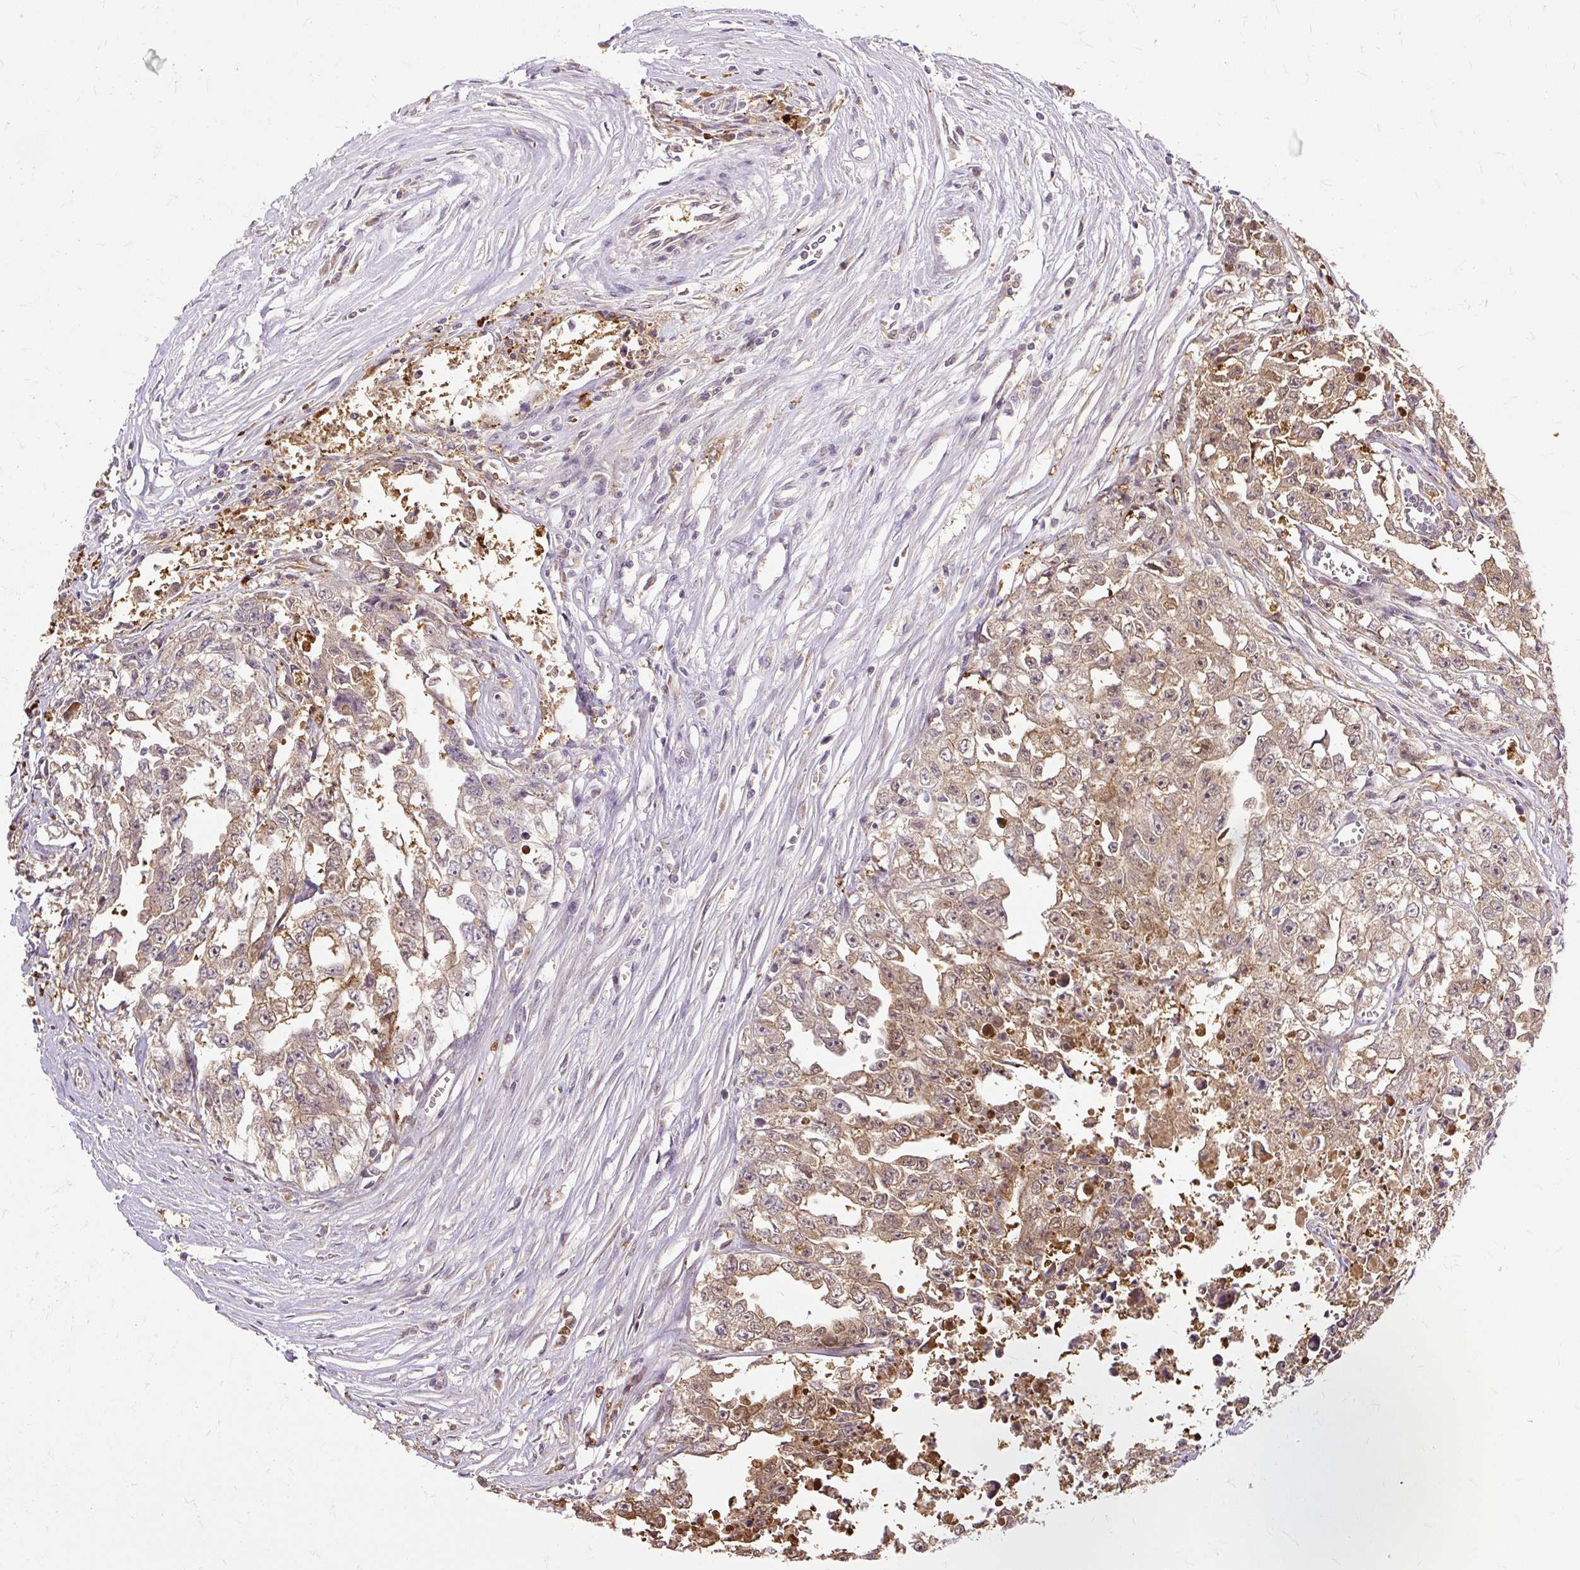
{"staining": {"intensity": "moderate", "quantity": ">75%", "location": "cytoplasmic/membranous"}, "tissue": "testis cancer", "cell_type": "Tumor cells", "image_type": "cancer", "snomed": [{"axis": "morphology", "description": "Seminoma, NOS"}, {"axis": "morphology", "description": "Carcinoma, Embryonal, NOS"}, {"axis": "topography", "description": "Testis"}], "caption": "Brown immunohistochemical staining in human testis seminoma demonstrates moderate cytoplasmic/membranous staining in about >75% of tumor cells.", "gene": "AP5S1", "patient": {"sex": "male", "age": 43}}